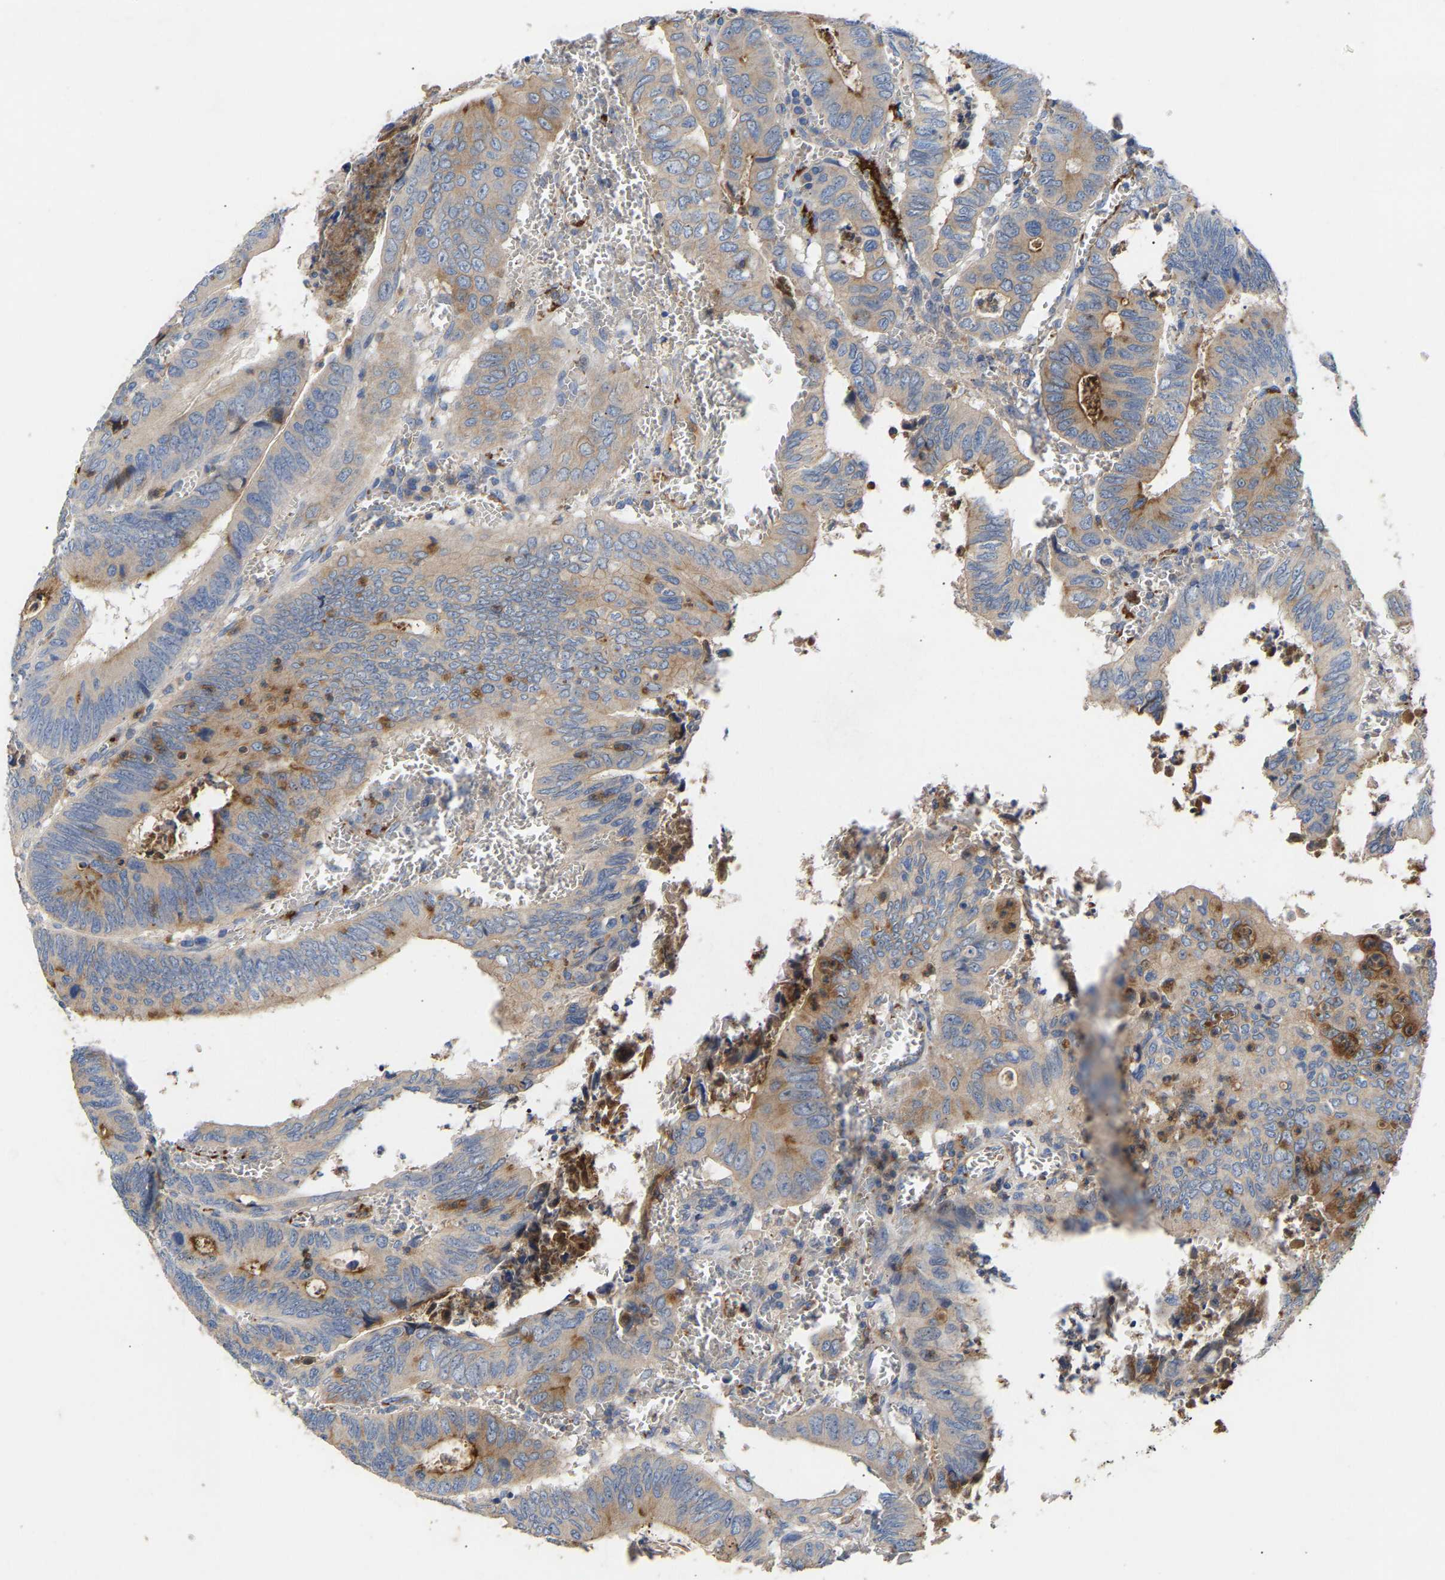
{"staining": {"intensity": "moderate", "quantity": "<25%", "location": "cytoplasmic/membranous"}, "tissue": "colorectal cancer", "cell_type": "Tumor cells", "image_type": "cancer", "snomed": [{"axis": "morphology", "description": "Inflammation, NOS"}, {"axis": "morphology", "description": "Adenocarcinoma, NOS"}, {"axis": "topography", "description": "Colon"}], "caption": "Moderate cytoplasmic/membranous expression is present in about <25% of tumor cells in colorectal cancer (adenocarcinoma).", "gene": "CCDC171", "patient": {"sex": "male", "age": 72}}